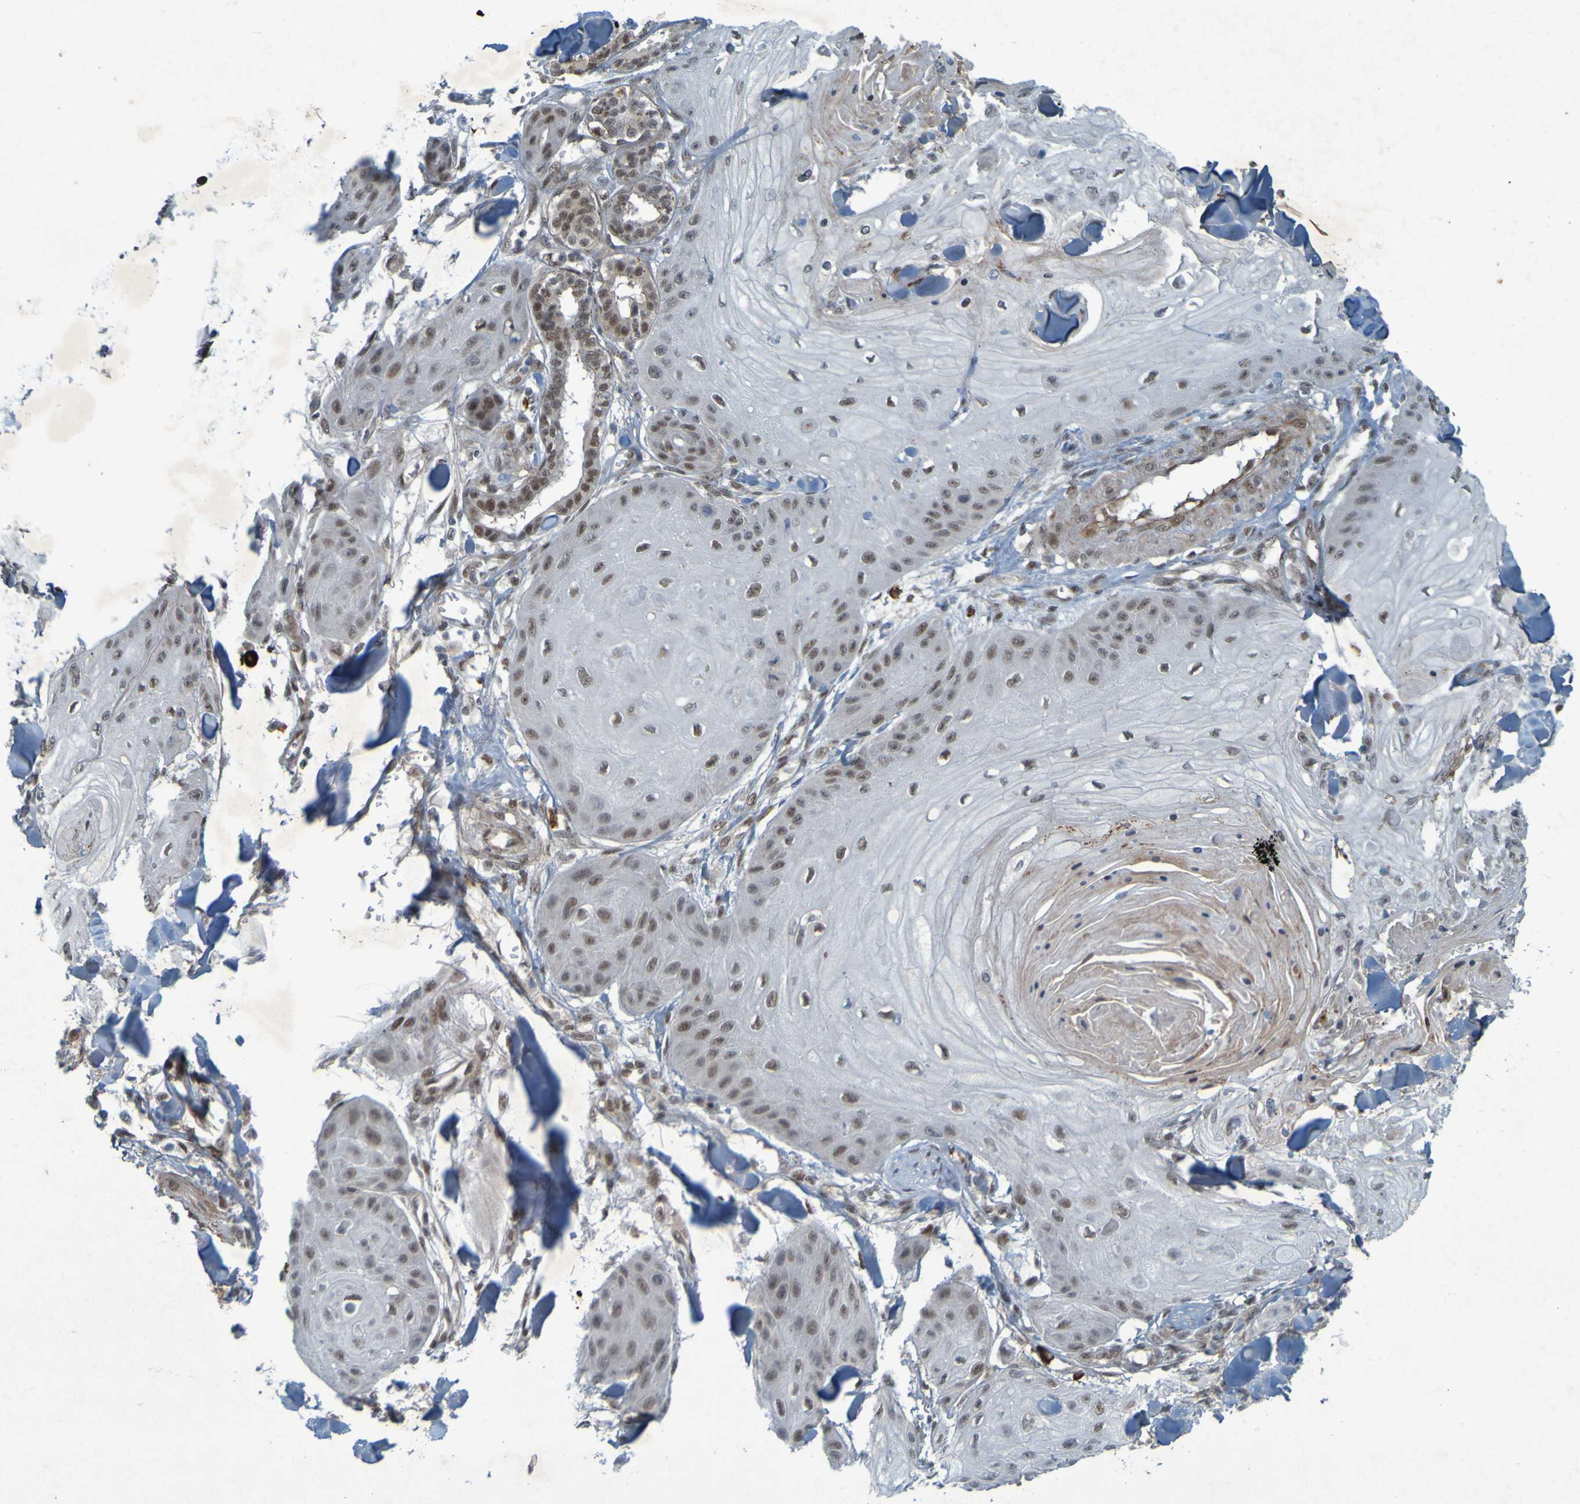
{"staining": {"intensity": "moderate", "quantity": ">75%", "location": "nuclear"}, "tissue": "skin cancer", "cell_type": "Tumor cells", "image_type": "cancer", "snomed": [{"axis": "morphology", "description": "Squamous cell carcinoma, NOS"}, {"axis": "topography", "description": "Skin"}], "caption": "This is an image of IHC staining of skin cancer, which shows moderate positivity in the nuclear of tumor cells.", "gene": "MCPH1", "patient": {"sex": "male", "age": 74}}